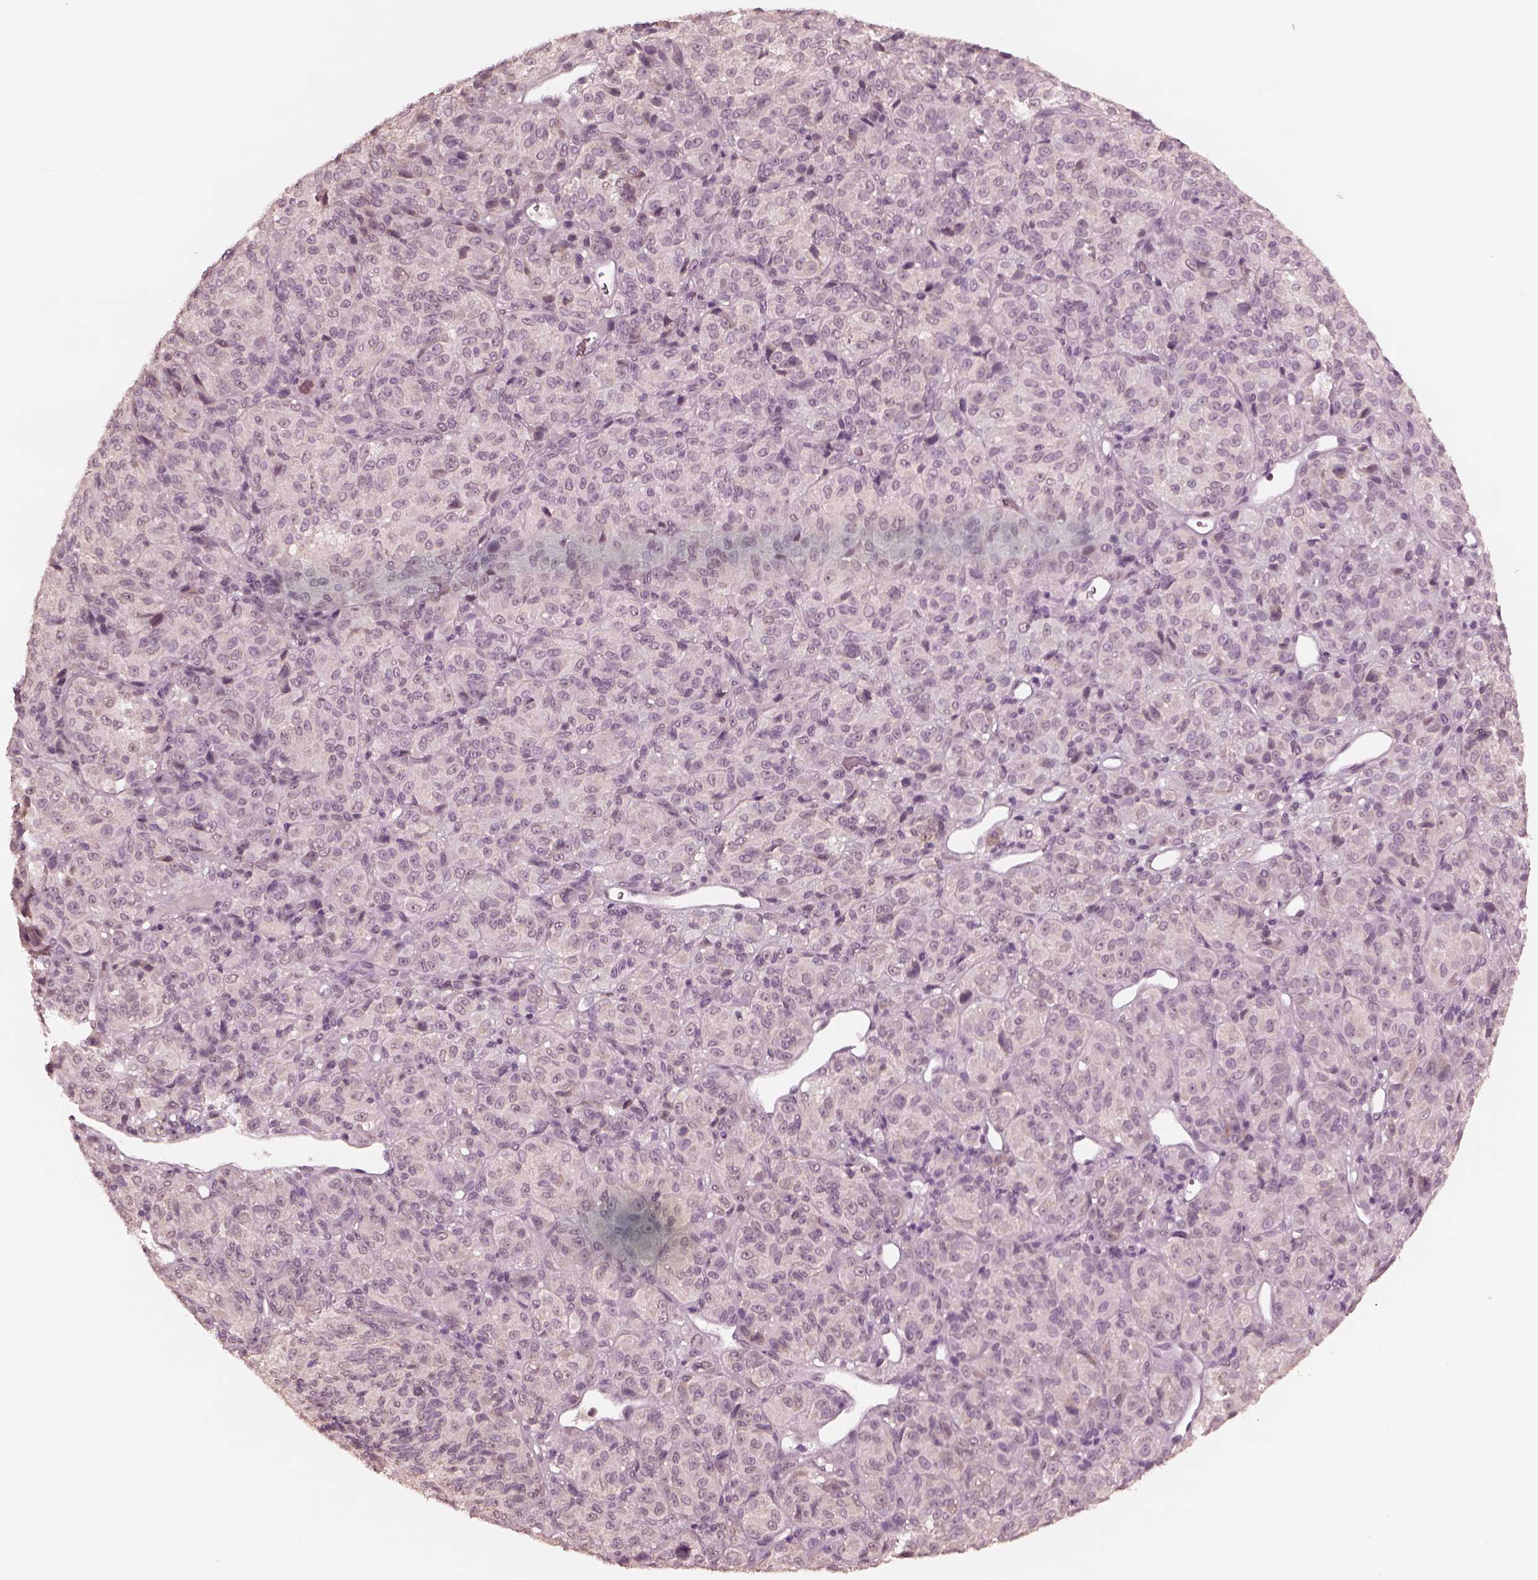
{"staining": {"intensity": "negative", "quantity": "none", "location": "none"}, "tissue": "melanoma", "cell_type": "Tumor cells", "image_type": "cancer", "snomed": [{"axis": "morphology", "description": "Malignant melanoma, Metastatic site"}, {"axis": "topography", "description": "Brain"}], "caption": "Immunohistochemistry histopathology image of human malignant melanoma (metastatic site) stained for a protein (brown), which demonstrates no positivity in tumor cells. (DAB (3,3'-diaminobenzidine) immunohistochemistry (IHC) visualized using brightfield microscopy, high magnification).", "gene": "KRT79", "patient": {"sex": "female", "age": 56}}